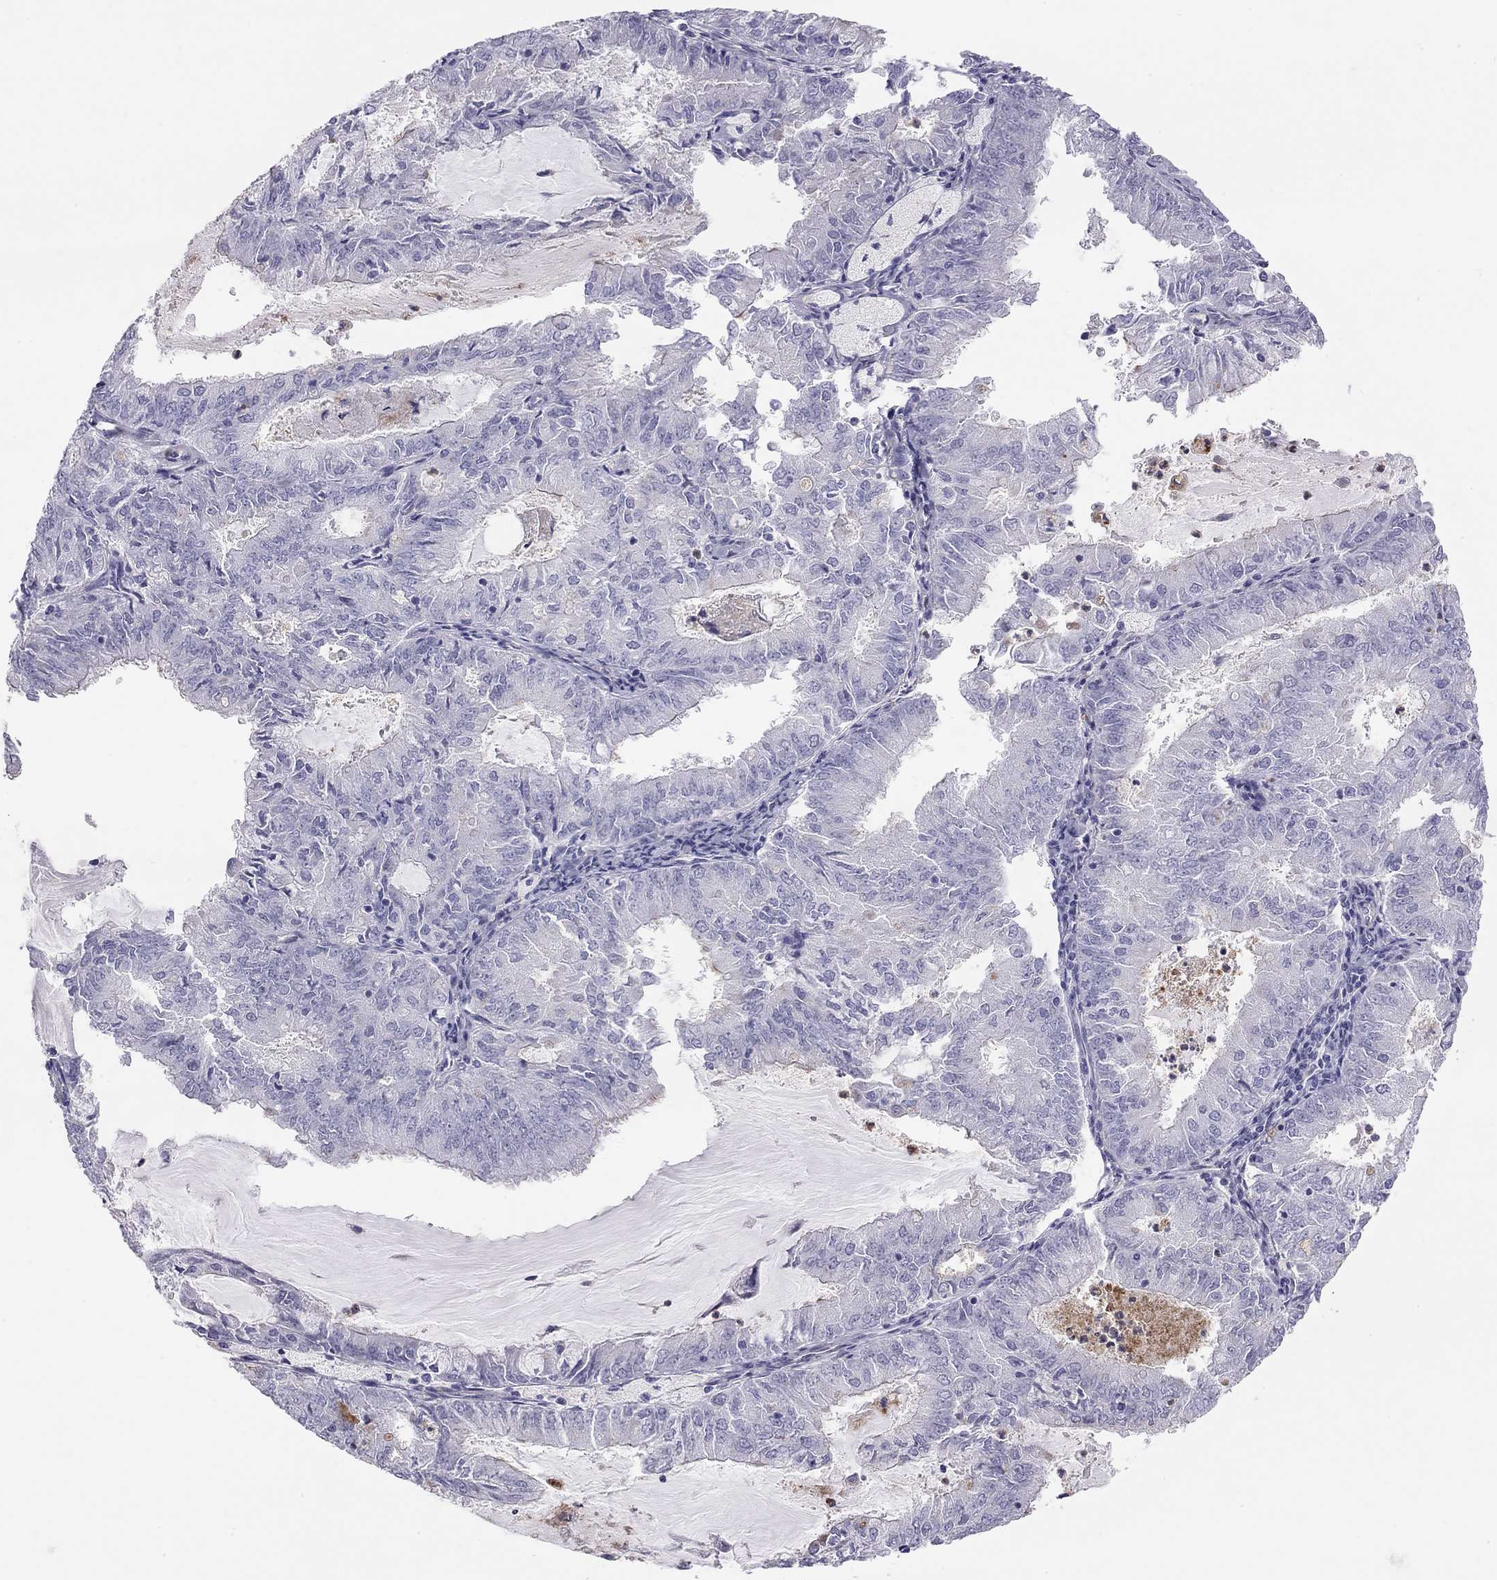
{"staining": {"intensity": "negative", "quantity": "none", "location": "none"}, "tissue": "endometrial cancer", "cell_type": "Tumor cells", "image_type": "cancer", "snomed": [{"axis": "morphology", "description": "Adenocarcinoma, NOS"}, {"axis": "topography", "description": "Endometrium"}], "caption": "There is no significant positivity in tumor cells of endometrial adenocarcinoma.", "gene": "TDRD6", "patient": {"sex": "female", "age": 57}}